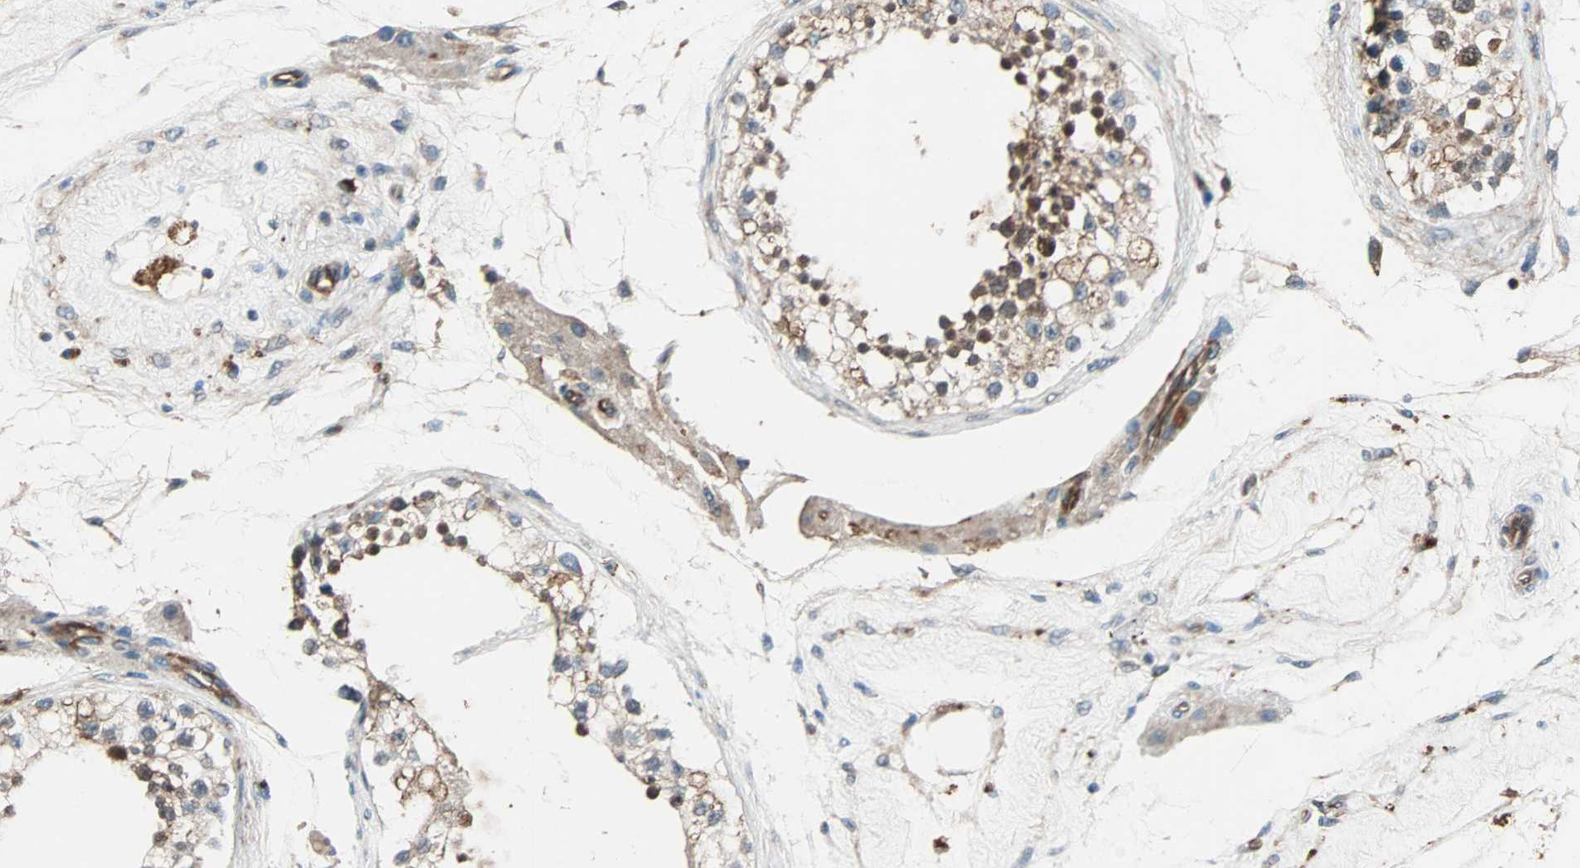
{"staining": {"intensity": "moderate", "quantity": ">75%", "location": "cytoplasmic/membranous,nuclear"}, "tissue": "testis", "cell_type": "Cells in seminiferous ducts", "image_type": "normal", "snomed": [{"axis": "morphology", "description": "Normal tissue, NOS"}, {"axis": "topography", "description": "Testis"}], "caption": "A histopathology image of human testis stained for a protein exhibits moderate cytoplasmic/membranous,nuclear brown staining in cells in seminiferous ducts. (Brightfield microscopy of DAB IHC at high magnification).", "gene": "GCK", "patient": {"sex": "male", "age": 68}}